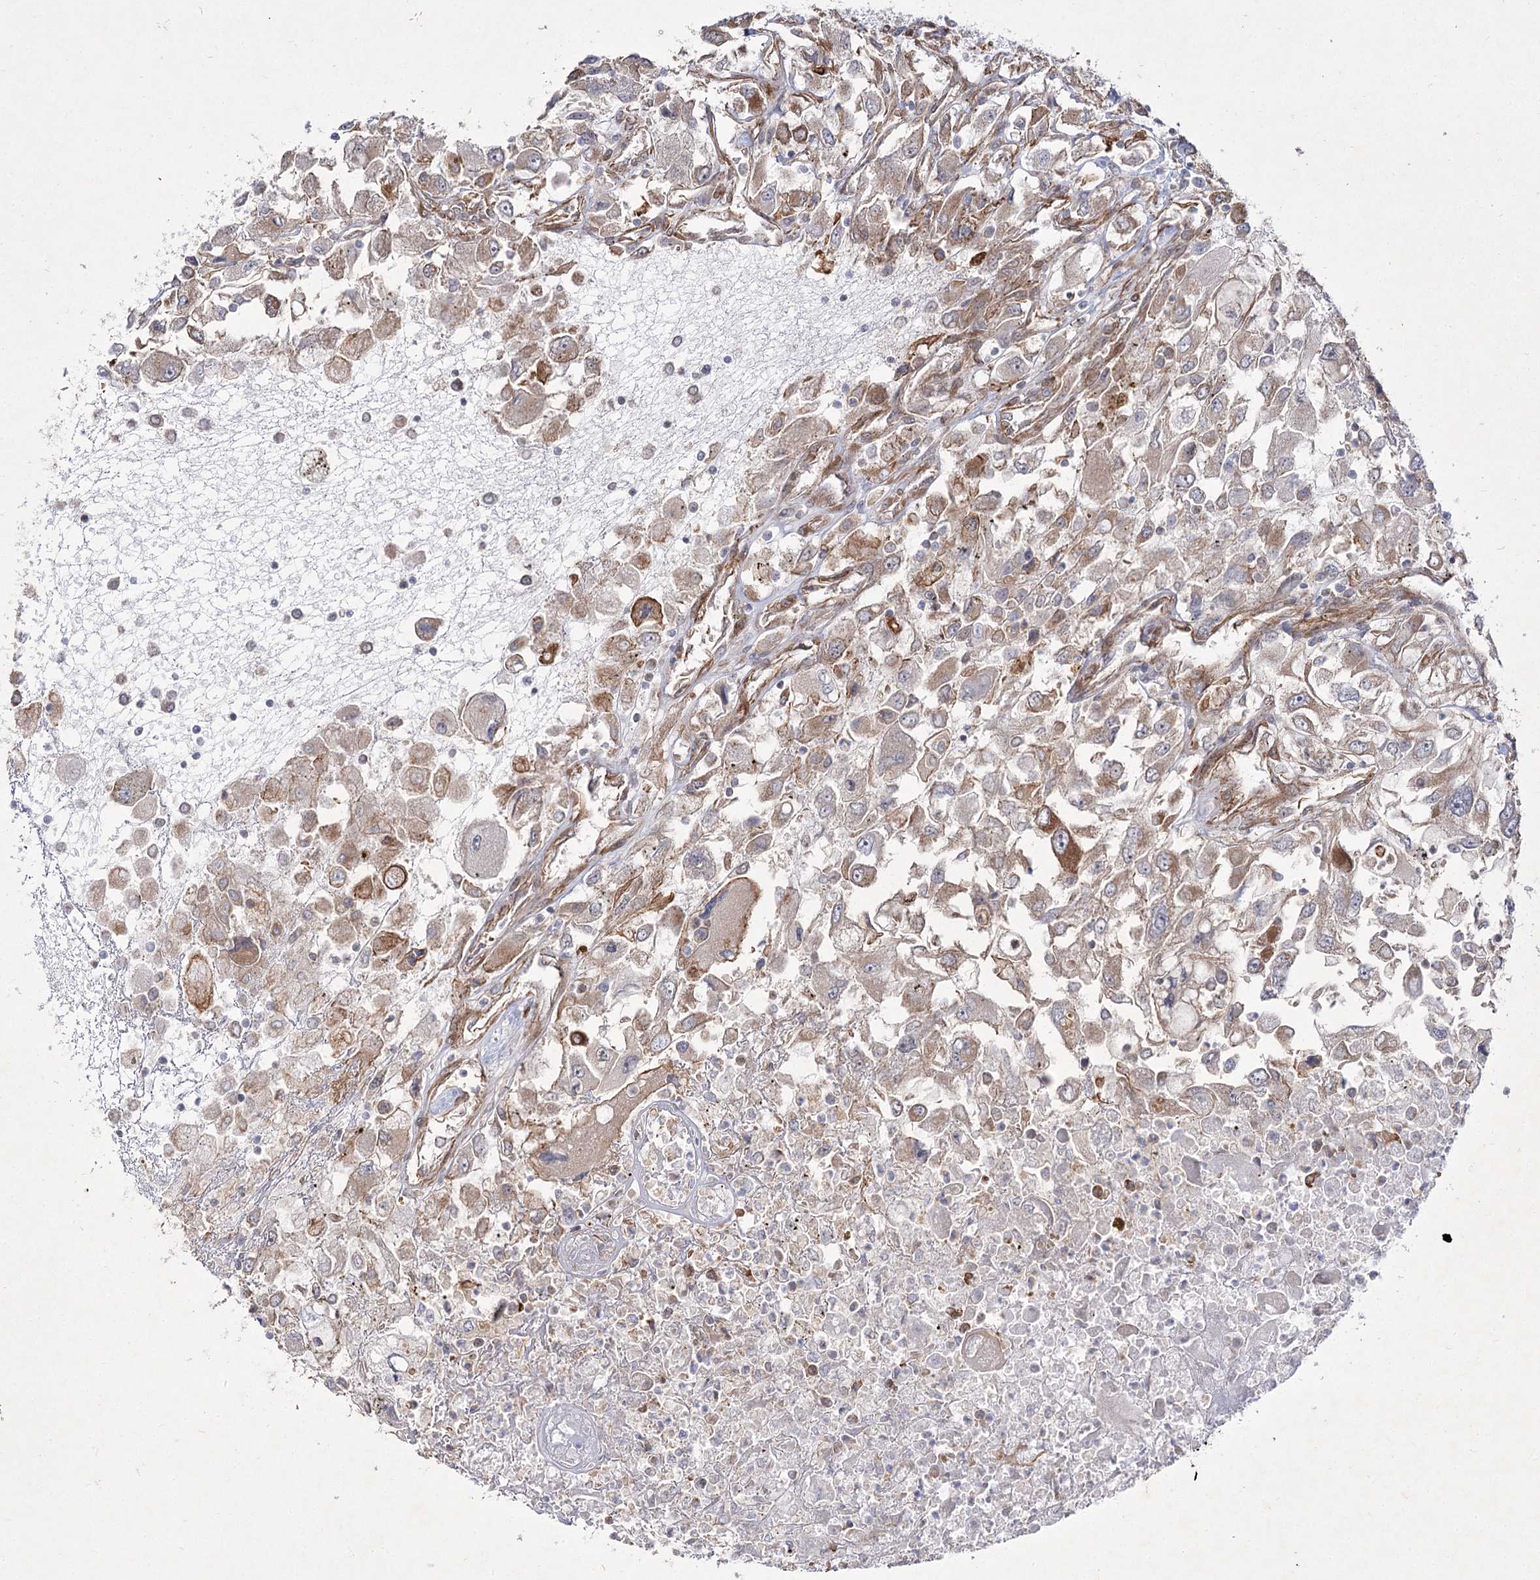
{"staining": {"intensity": "moderate", "quantity": "25%-75%", "location": "cytoplasmic/membranous"}, "tissue": "renal cancer", "cell_type": "Tumor cells", "image_type": "cancer", "snomed": [{"axis": "morphology", "description": "Adenocarcinoma, NOS"}, {"axis": "topography", "description": "Kidney"}], "caption": "Adenocarcinoma (renal) was stained to show a protein in brown. There is medium levels of moderate cytoplasmic/membranous positivity in about 25%-75% of tumor cells. The protein of interest is stained brown, and the nuclei are stained in blue (DAB (3,3'-diaminobenzidine) IHC with brightfield microscopy, high magnification).", "gene": "SH3BP5L", "patient": {"sex": "female", "age": 52}}